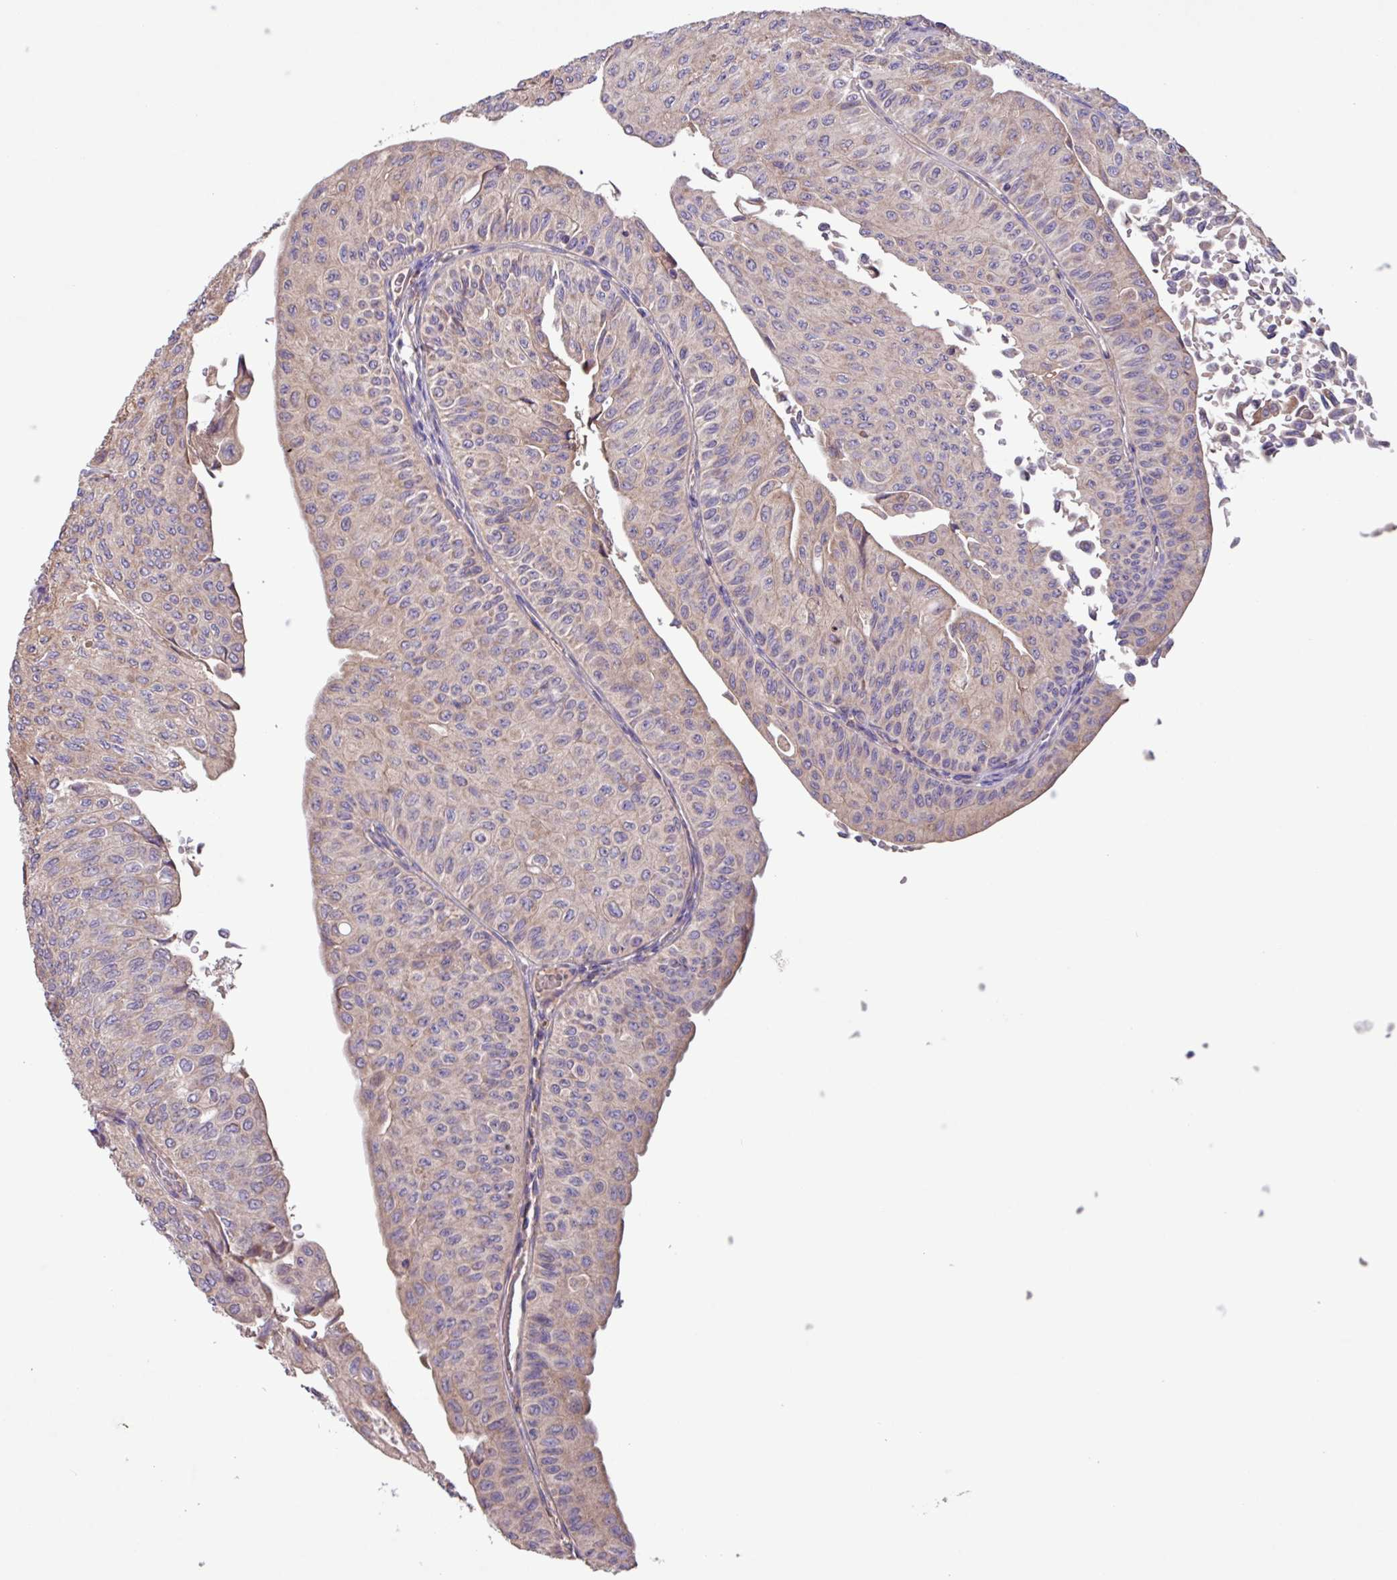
{"staining": {"intensity": "weak", "quantity": "25%-75%", "location": "cytoplasmic/membranous"}, "tissue": "urothelial cancer", "cell_type": "Tumor cells", "image_type": "cancer", "snomed": [{"axis": "morphology", "description": "Urothelial carcinoma, NOS"}, {"axis": "topography", "description": "Urinary bladder"}], "caption": "IHC of human urothelial cancer shows low levels of weak cytoplasmic/membranous staining in approximately 25%-75% of tumor cells. (brown staining indicates protein expression, while blue staining denotes nuclei).", "gene": "PTPRQ", "patient": {"sex": "male", "age": 59}}